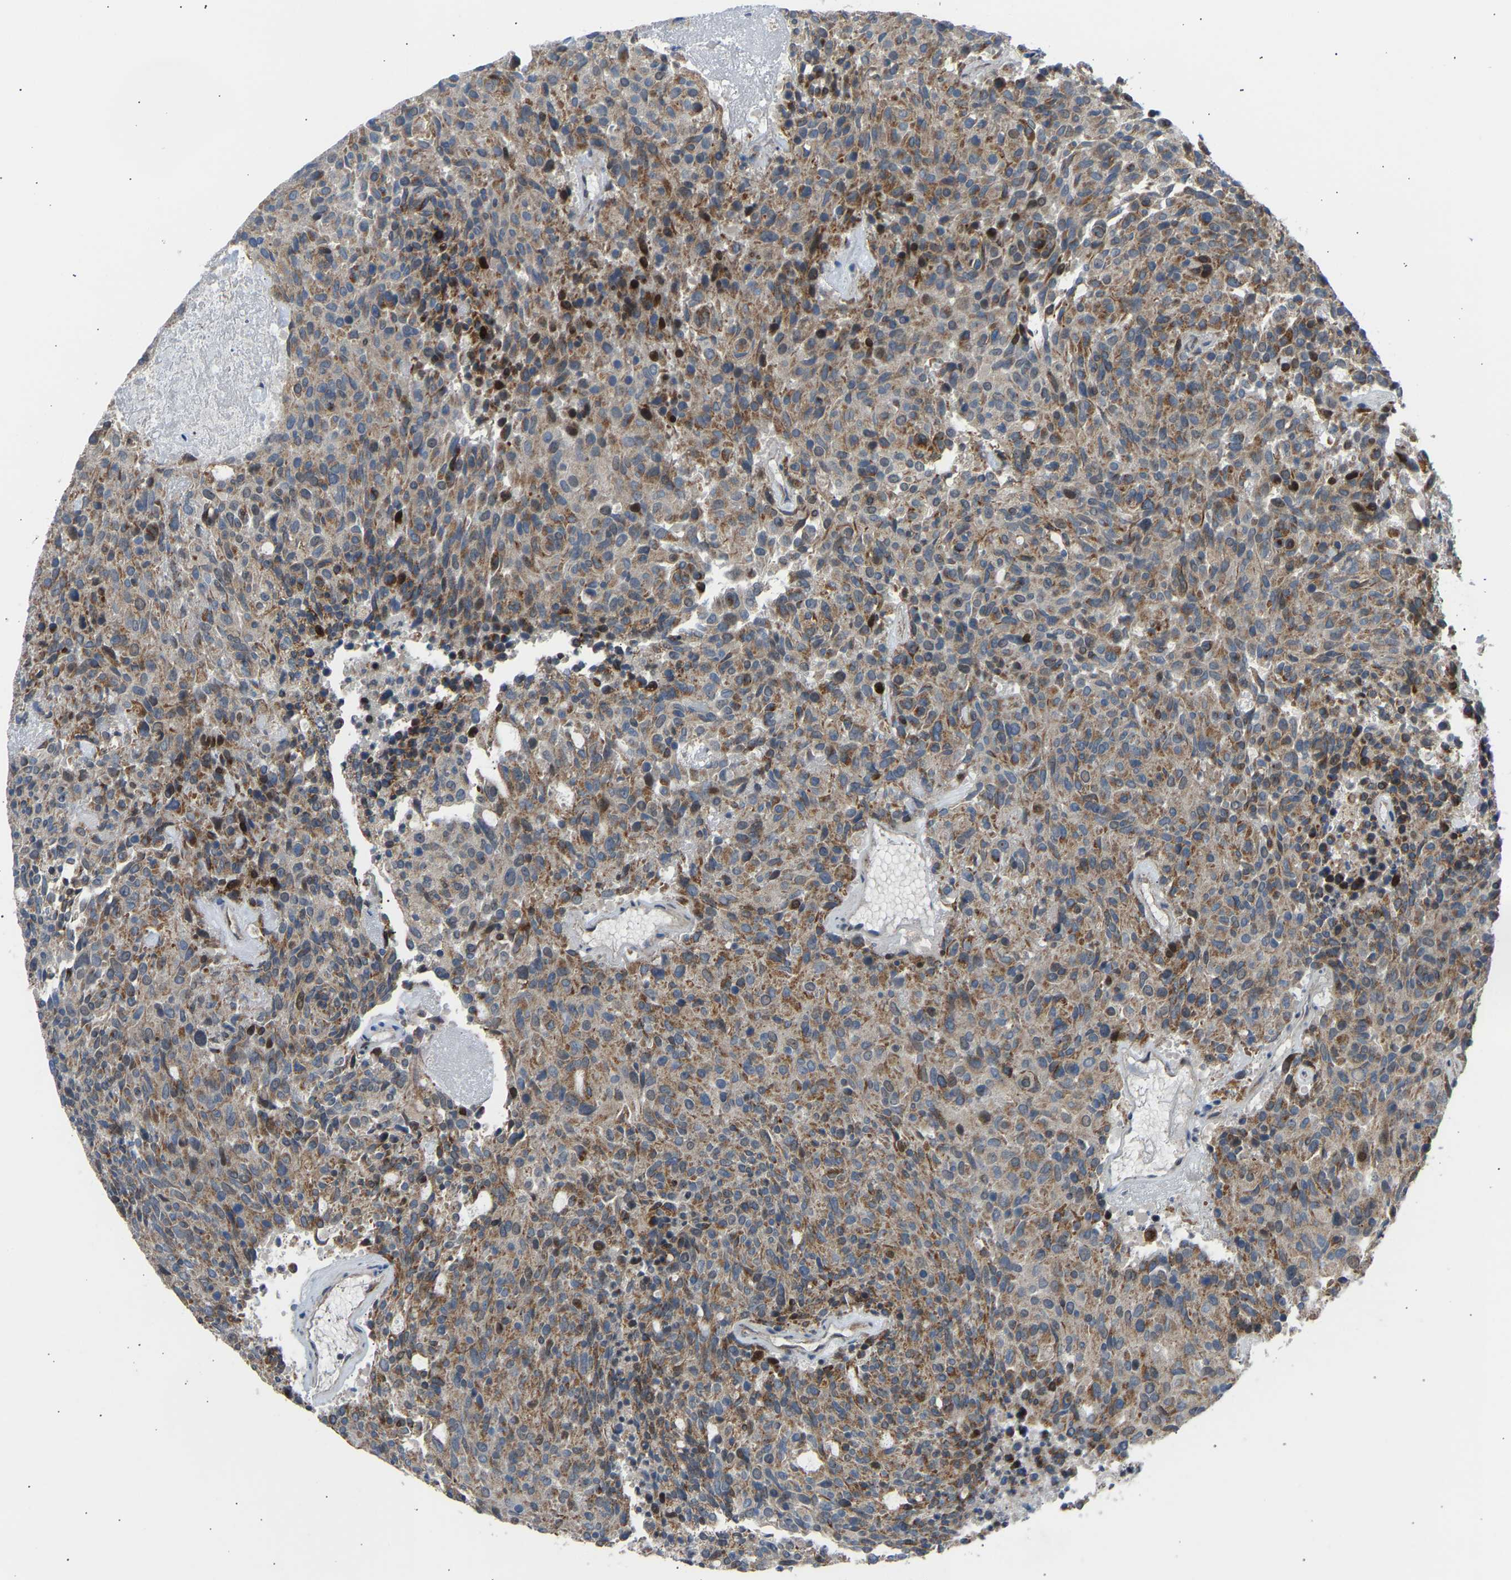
{"staining": {"intensity": "moderate", "quantity": ">75%", "location": "cytoplasmic/membranous"}, "tissue": "carcinoid", "cell_type": "Tumor cells", "image_type": "cancer", "snomed": [{"axis": "morphology", "description": "Carcinoid, malignant, NOS"}, {"axis": "topography", "description": "Pancreas"}], "caption": "This photomicrograph shows immunohistochemistry staining of human malignant carcinoid, with medium moderate cytoplasmic/membranous expression in approximately >75% of tumor cells.", "gene": "VPS41", "patient": {"sex": "female", "age": 54}}